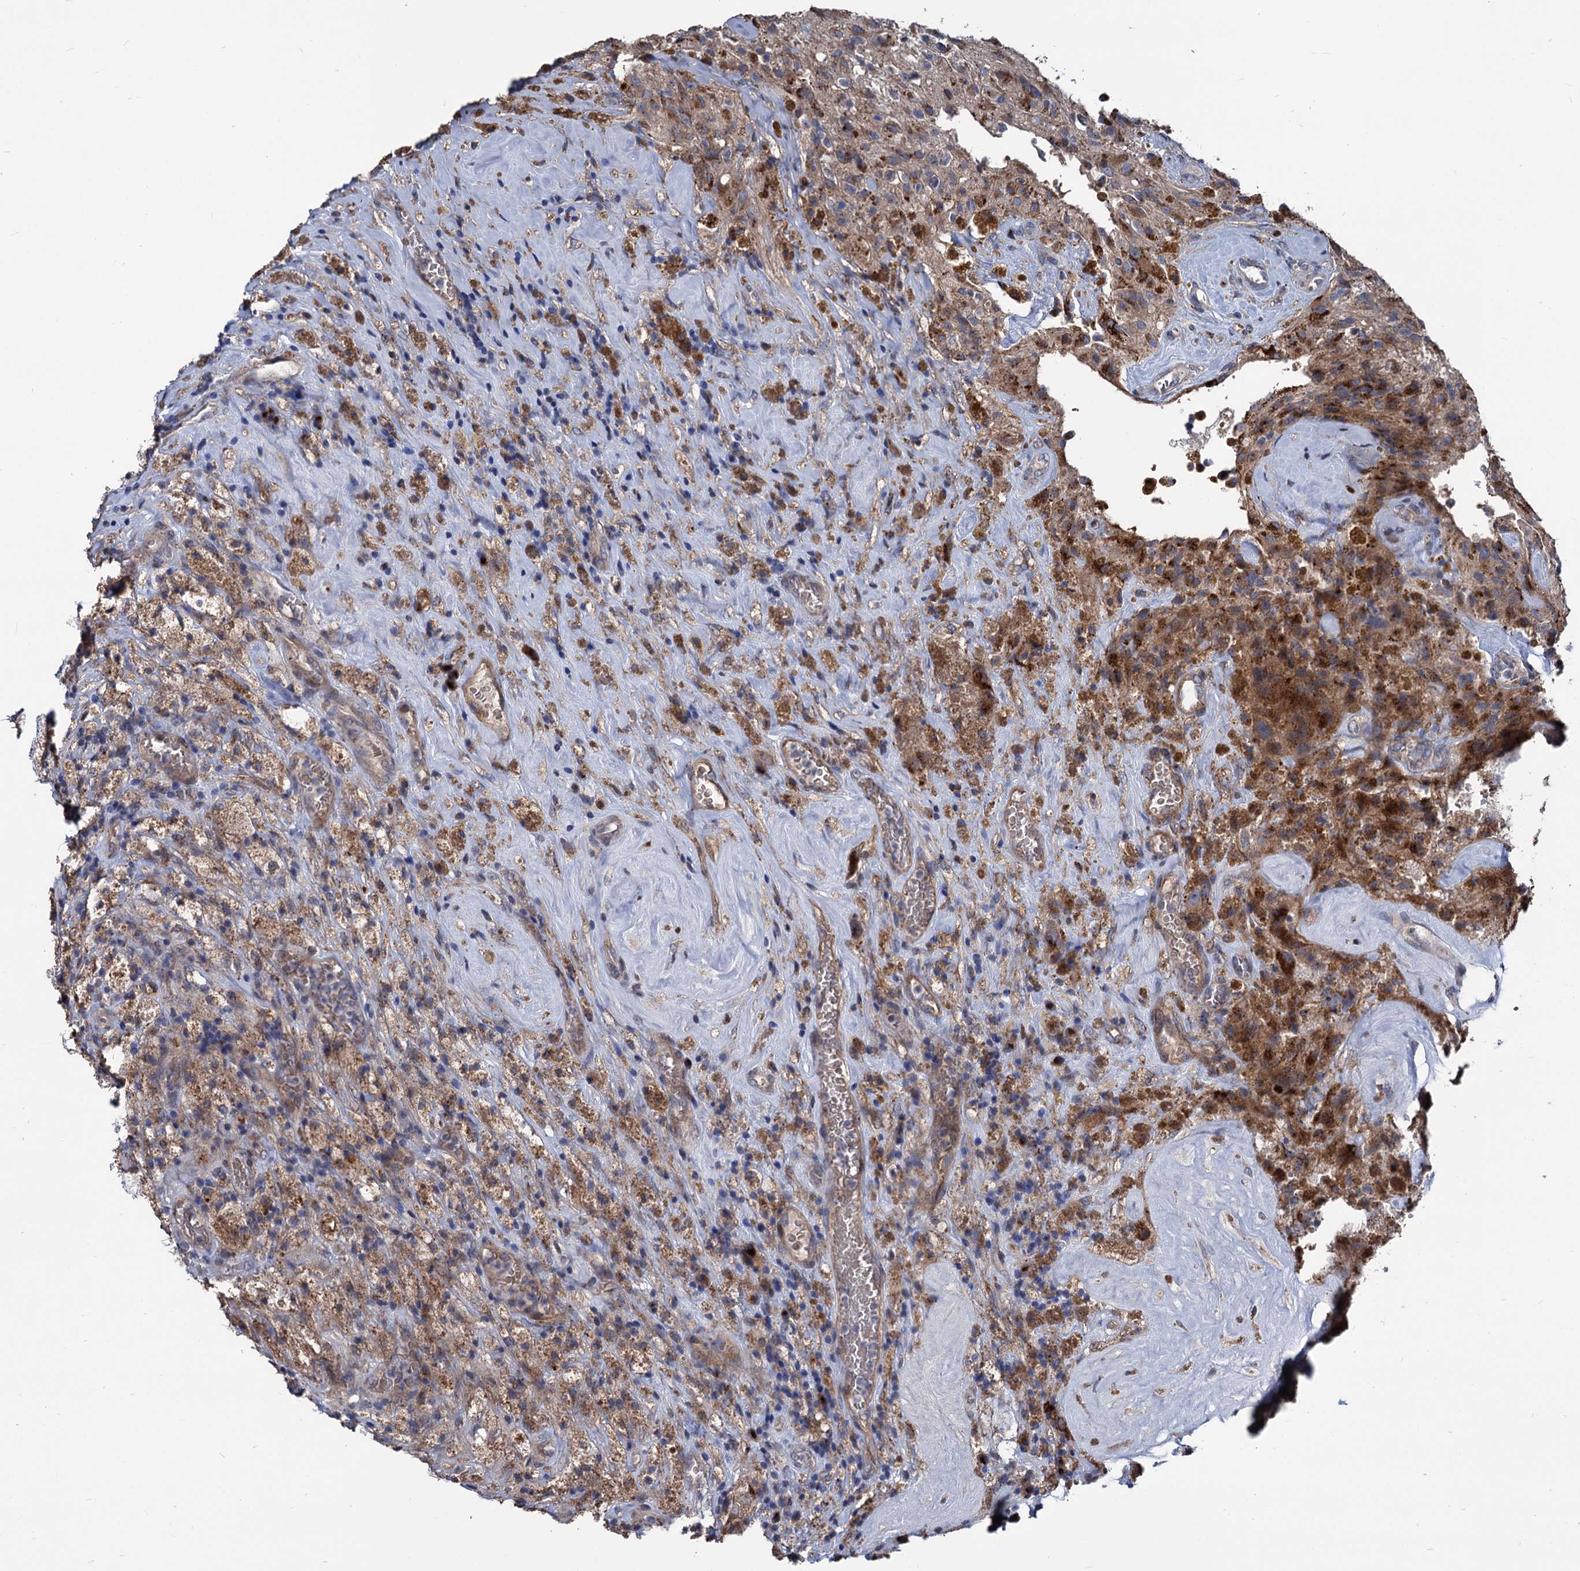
{"staining": {"intensity": "moderate", "quantity": "25%-75%", "location": "cytoplasmic/membranous"}, "tissue": "glioma", "cell_type": "Tumor cells", "image_type": "cancer", "snomed": [{"axis": "morphology", "description": "Glioma, malignant, High grade"}, {"axis": "topography", "description": "Brain"}], "caption": "Protein positivity by immunohistochemistry shows moderate cytoplasmic/membranous staining in approximately 25%-75% of tumor cells in glioma.", "gene": "SMAGP", "patient": {"sex": "male", "age": 69}}